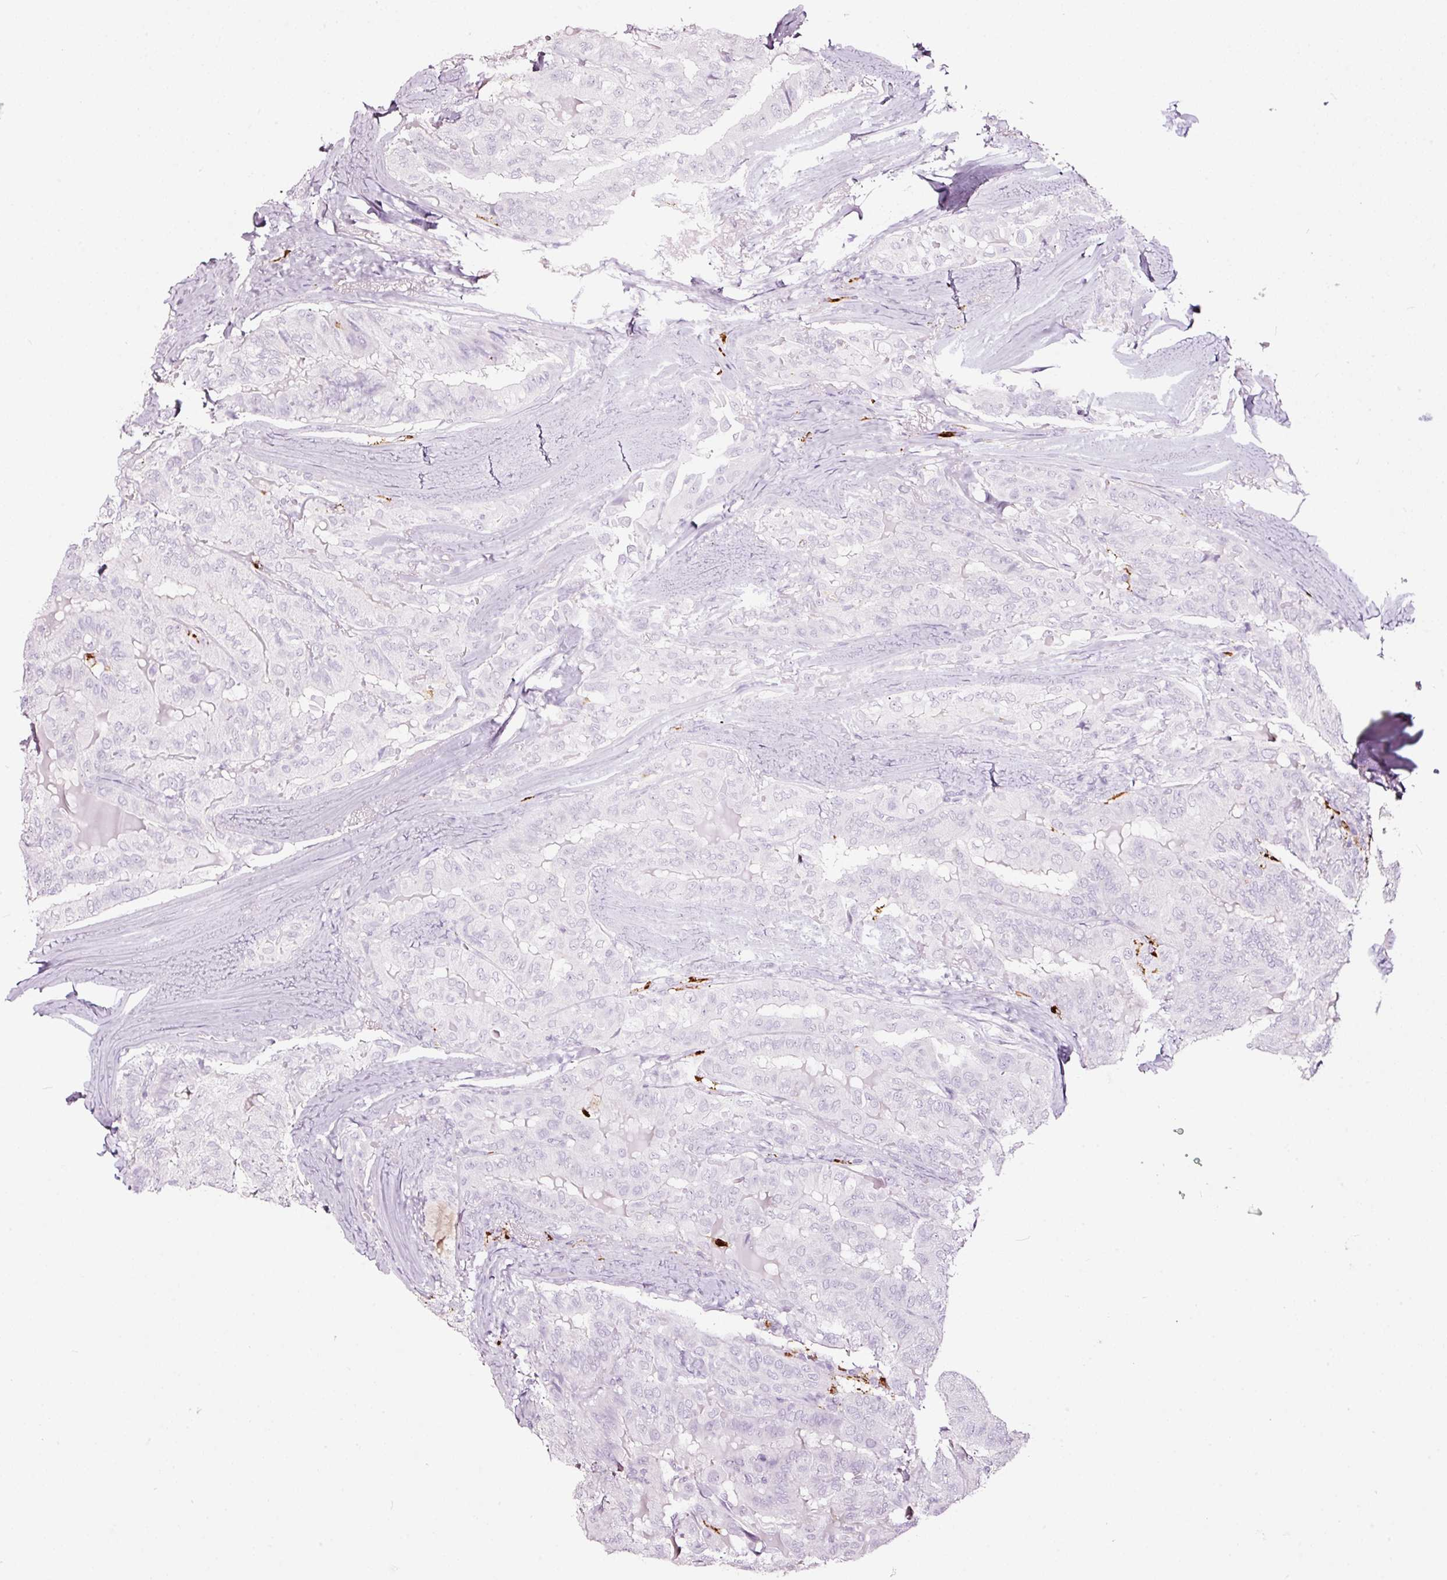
{"staining": {"intensity": "negative", "quantity": "none", "location": "none"}, "tissue": "thyroid cancer", "cell_type": "Tumor cells", "image_type": "cancer", "snomed": [{"axis": "morphology", "description": "Papillary adenocarcinoma, NOS"}, {"axis": "topography", "description": "Thyroid gland"}], "caption": "Immunohistochemistry (IHC) micrograph of neoplastic tissue: human thyroid cancer stained with DAB demonstrates no significant protein expression in tumor cells.", "gene": "LAMP3", "patient": {"sex": "female", "age": 68}}